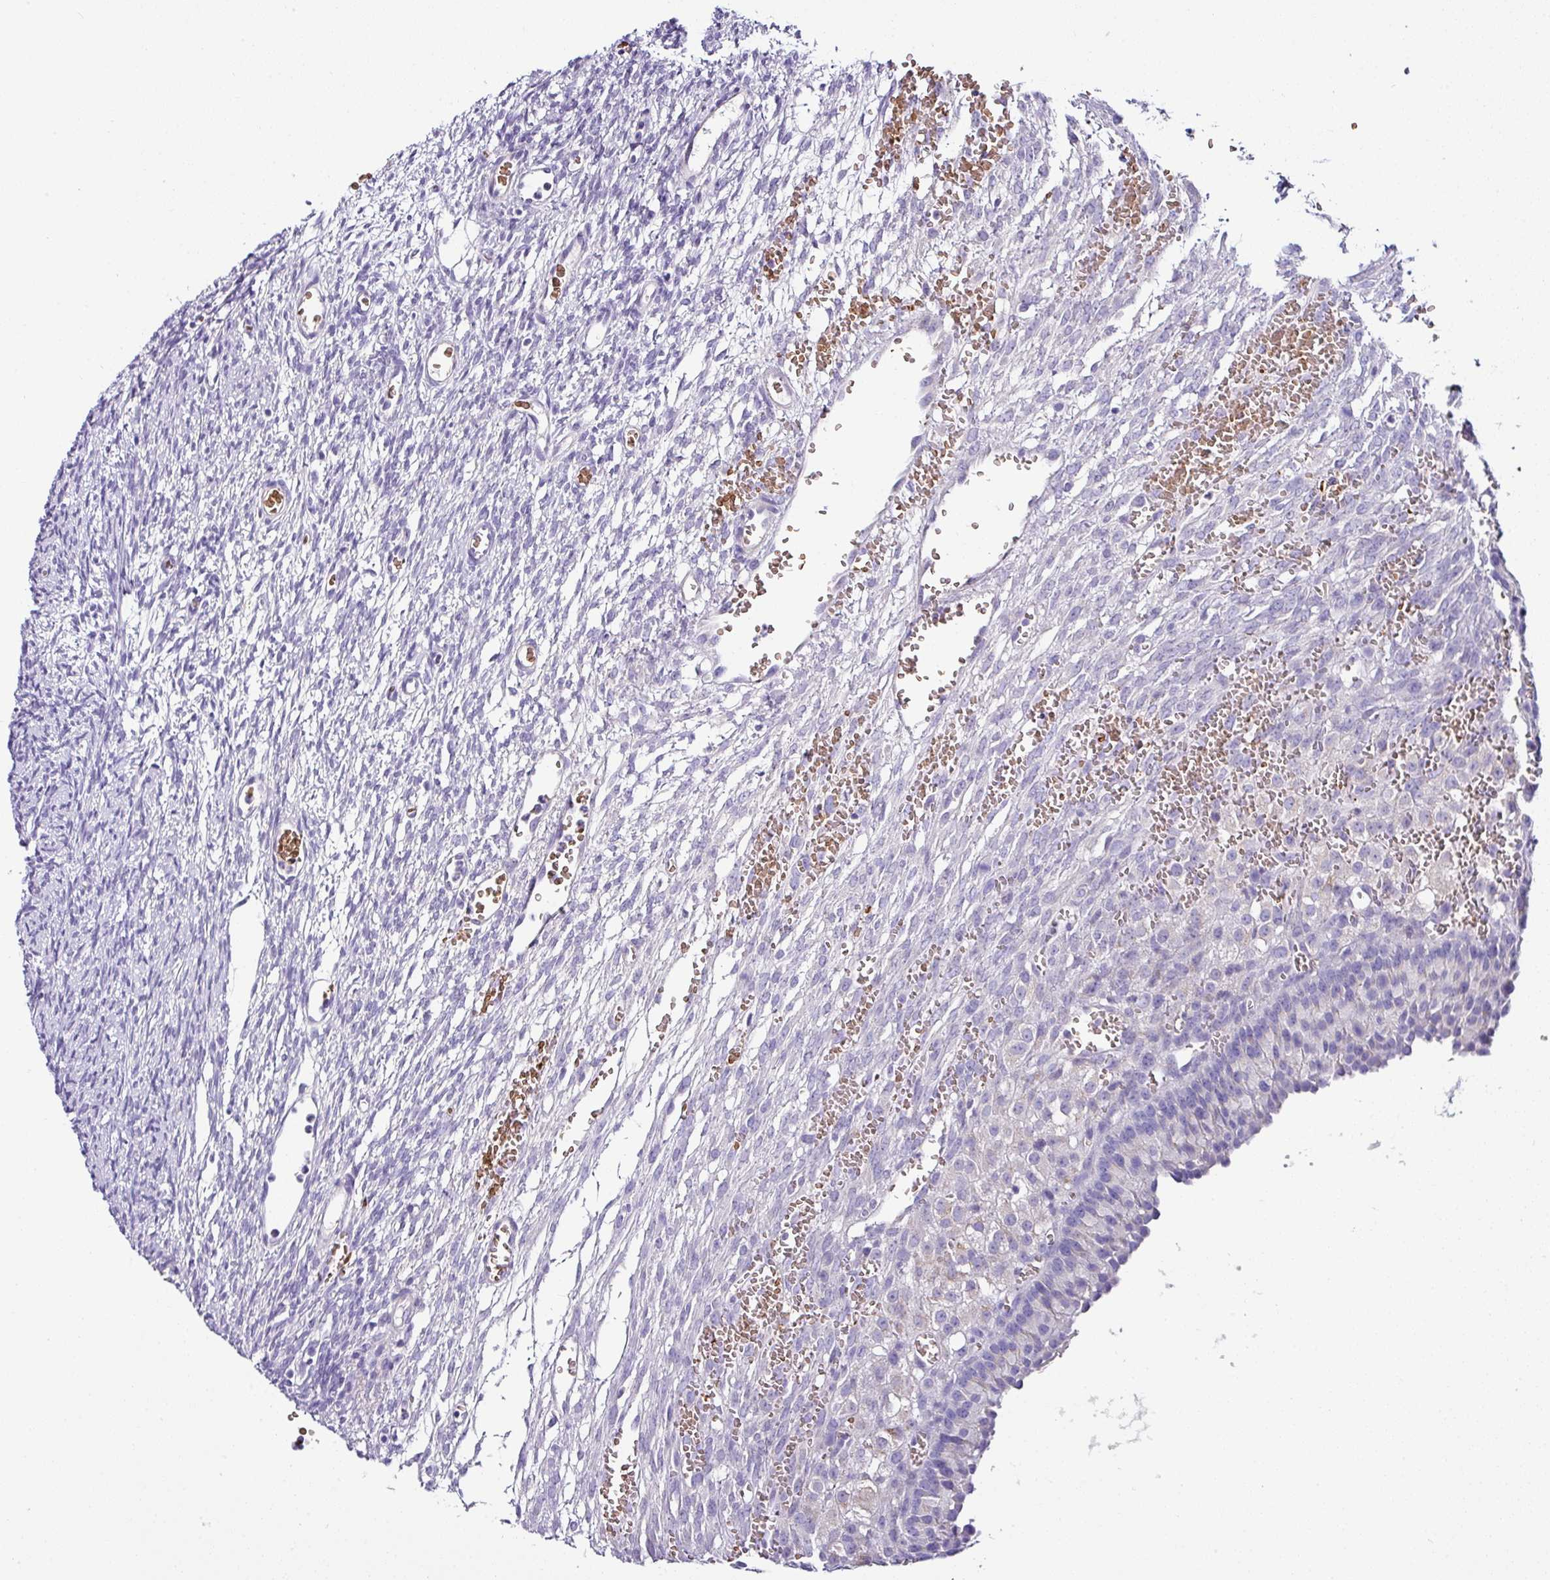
{"staining": {"intensity": "negative", "quantity": "none", "location": "none"}, "tissue": "ovary", "cell_type": "Ovarian stroma cells", "image_type": "normal", "snomed": [{"axis": "morphology", "description": "Normal tissue, NOS"}, {"axis": "topography", "description": "Ovary"}], "caption": "Ovarian stroma cells show no significant protein expression in benign ovary. (DAB (3,3'-diaminobenzidine) immunohistochemistry (IHC) visualized using brightfield microscopy, high magnification).", "gene": "NAPSA", "patient": {"sex": "female", "age": 39}}